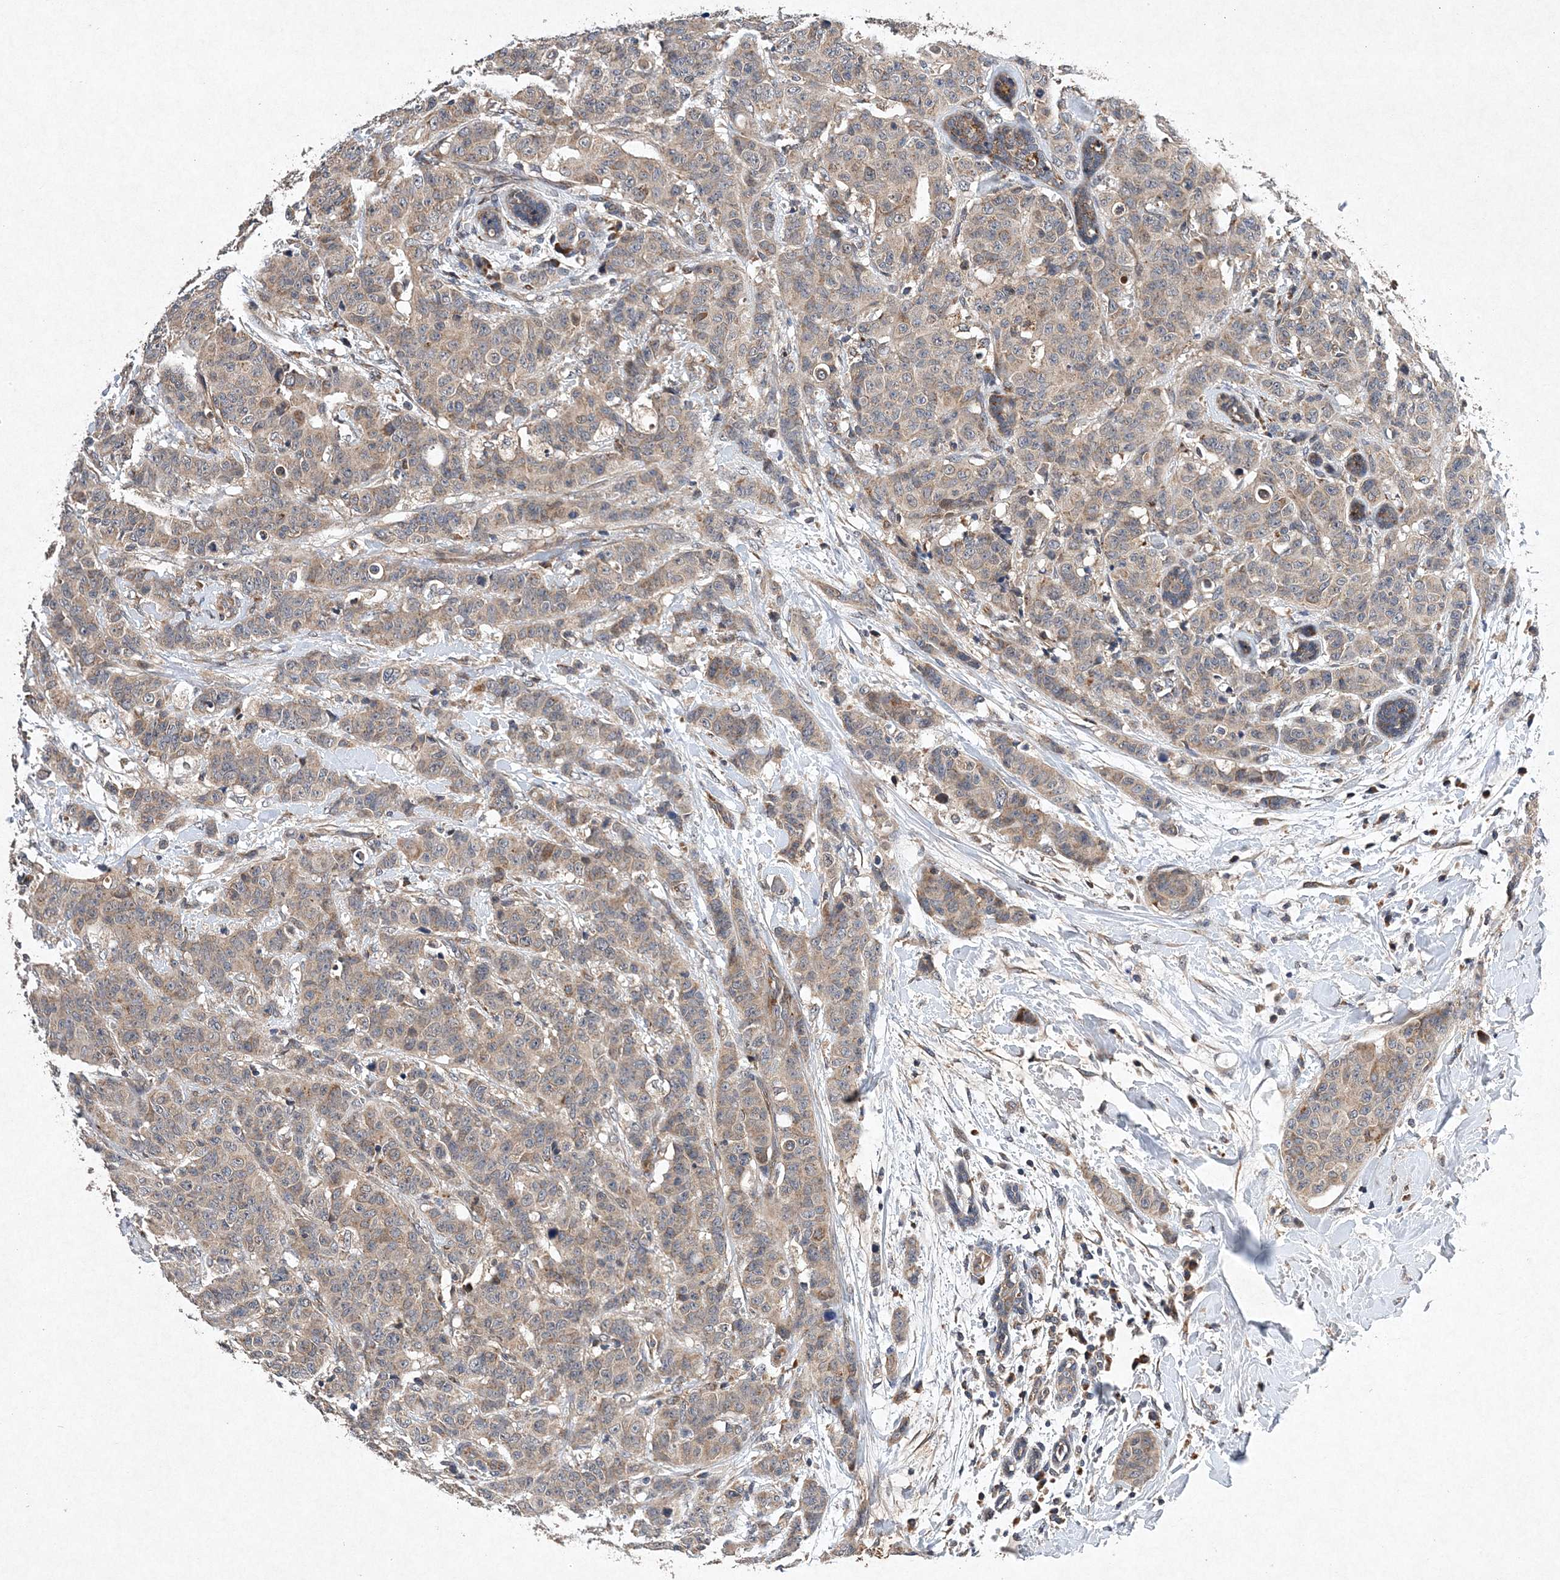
{"staining": {"intensity": "weak", "quantity": "25%-75%", "location": "cytoplasmic/membranous"}, "tissue": "breast cancer", "cell_type": "Tumor cells", "image_type": "cancer", "snomed": [{"axis": "morphology", "description": "Normal tissue, NOS"}, {"axis": "morphology", "description": "Duct carcinoma"}, {"axis": "topography", "description": "Breast"}], "caption": "This micrograph demonstrates immunohistochemistry staining of human breast cancer, with low weak cytoplasmic/membranous expression in about 25%-75% of tumor cells.", "gene": "PROSER1", "patient": {"sex": "female", "age": 40}}